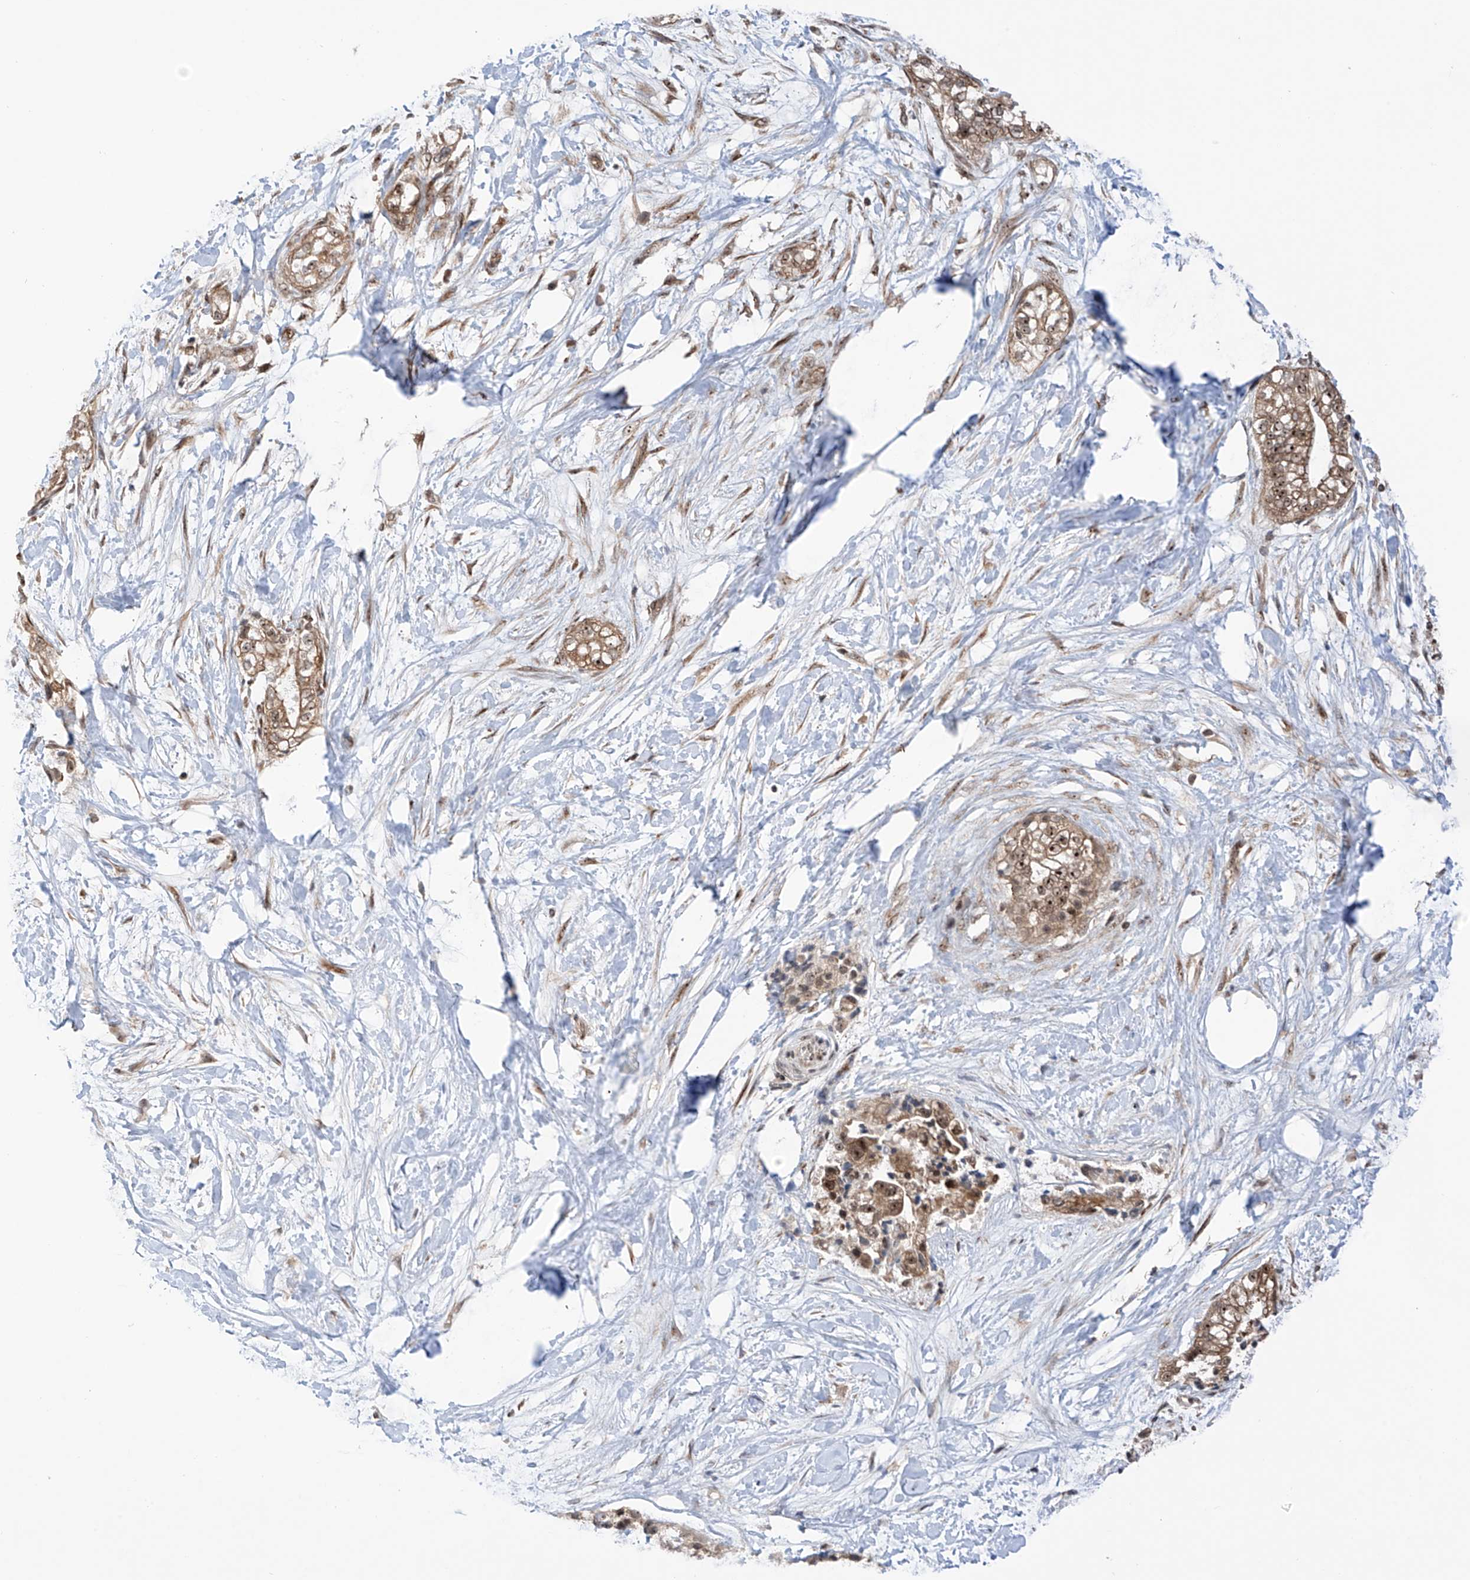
{"staining": {"intensity": "moderate", "quantity": ">75%", "location": "cytoplasmic/membranous,nuclear"}, "tissue": "pancreatic cancer", "cell_type": "Tumor cells", "image_type": "cancer", "snomed": [{"axis": "morphology", "description": "Adenocarcinoma, NOS"}, {"axis": "topography", "description": "Pancreas"}], "caption": "Pancreatic cancer (adenocarcinoma) stained for a protein reveals moderate cytoplasmic/membranous and nuclear positivity in tumor cells.", "gene": "C1orf131", "patient": {"sex": "male", "age": 68}}